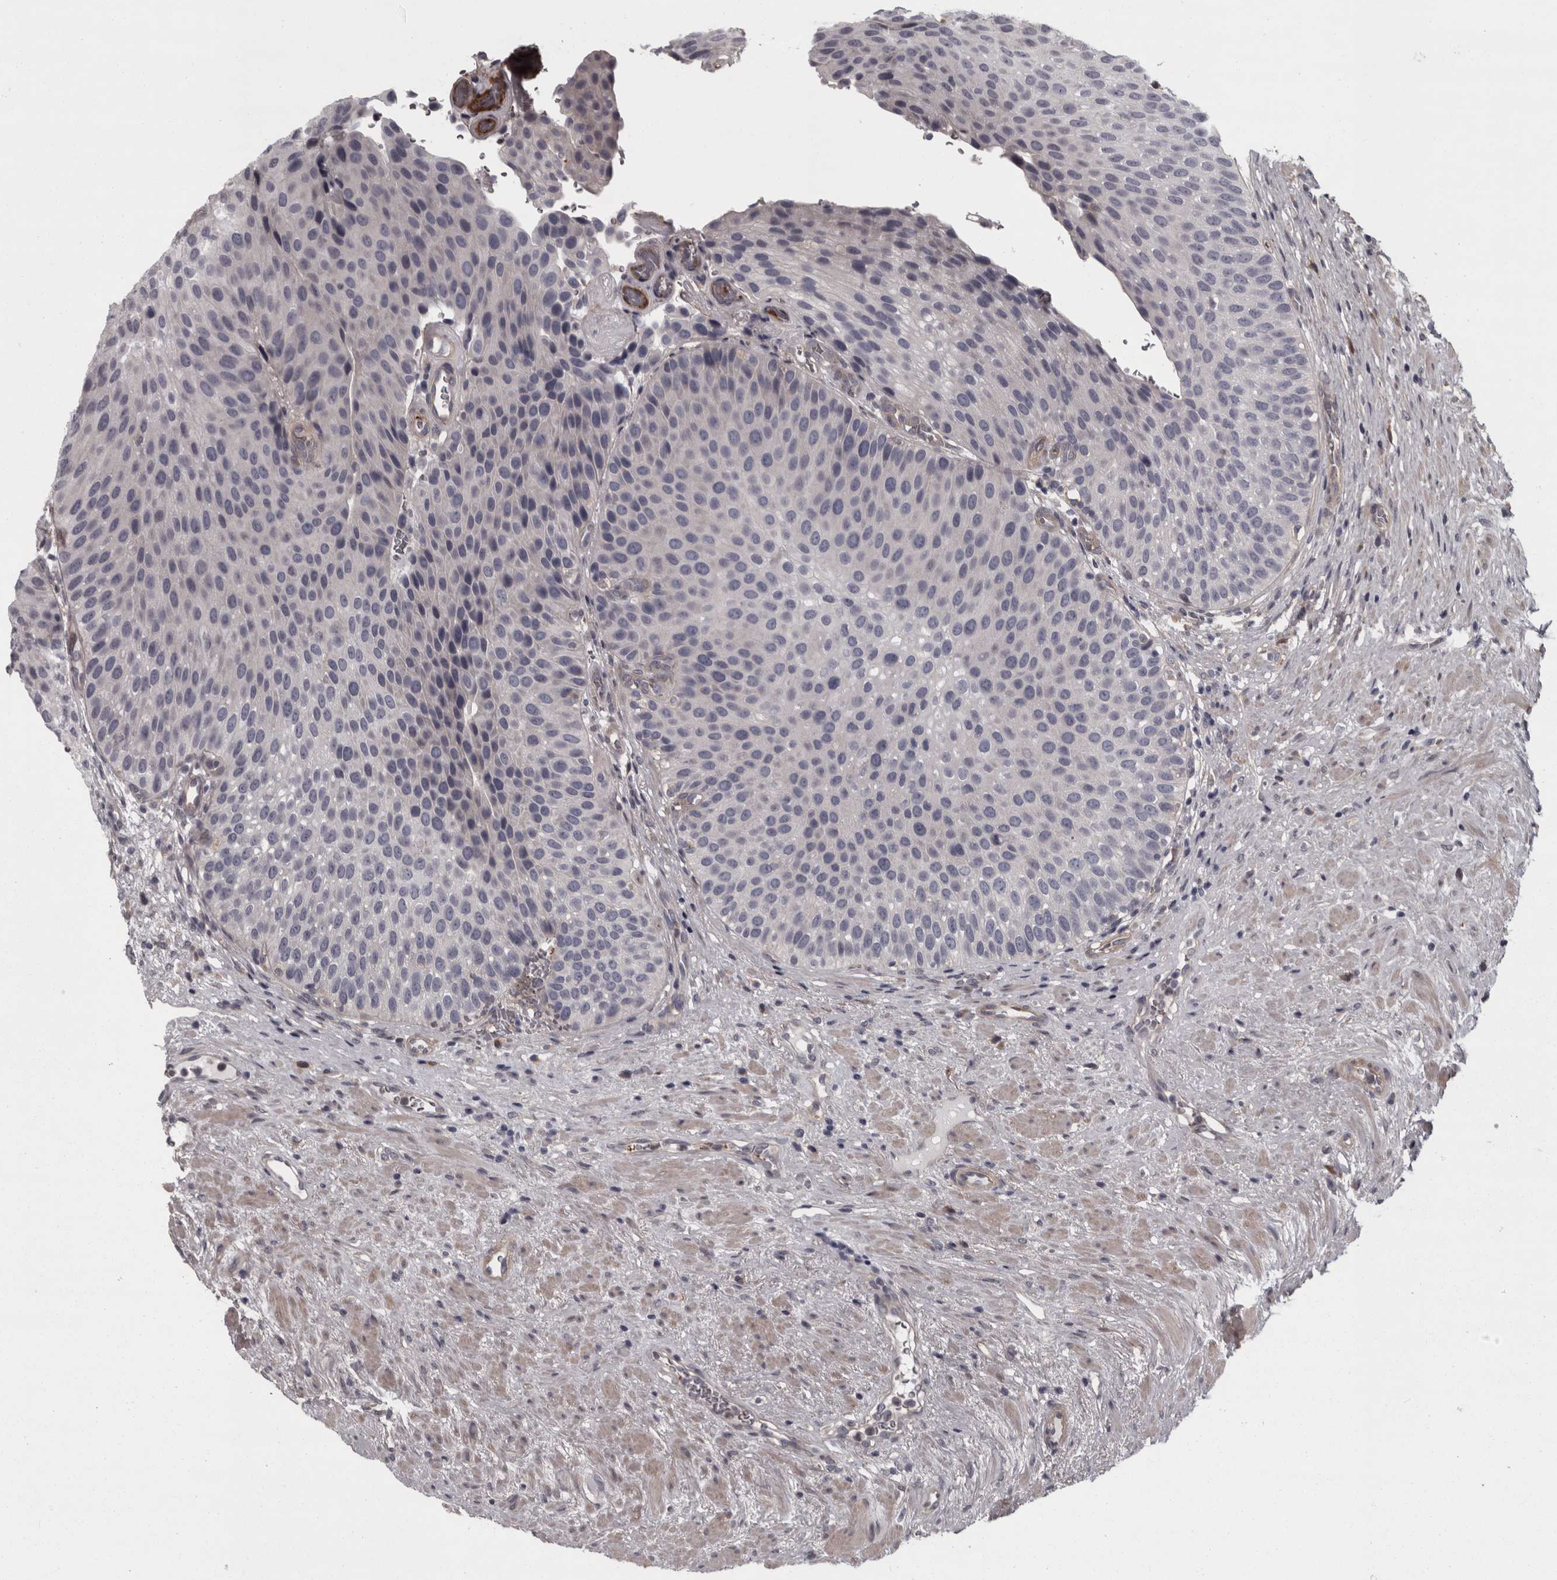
{"staining": {"intensity": "negative", "quantity": "none", "location": "none"}, "tissue": "urothelial cancer", "cell_type": "Tumor cells", "image_type": "cancer", "snomed": [{"axis": "morphology", "description": "Normal tissue, NOS"}, {"axis": "morphology", "description": "Urothelial carcinoma, Low grade"}, {"axis": "topography", "description": "Urinary bladder"}, {"axis": "topography", "description": "Prostate"}], "caption": "Immunohistochemistry (IHC) image of neoplastic tissue: urothelial cancer stained with DAB displays no significant protein positivity in tumor cells.", "gene": "RSU1", "patient": {"sex": "male", "age": 60}}